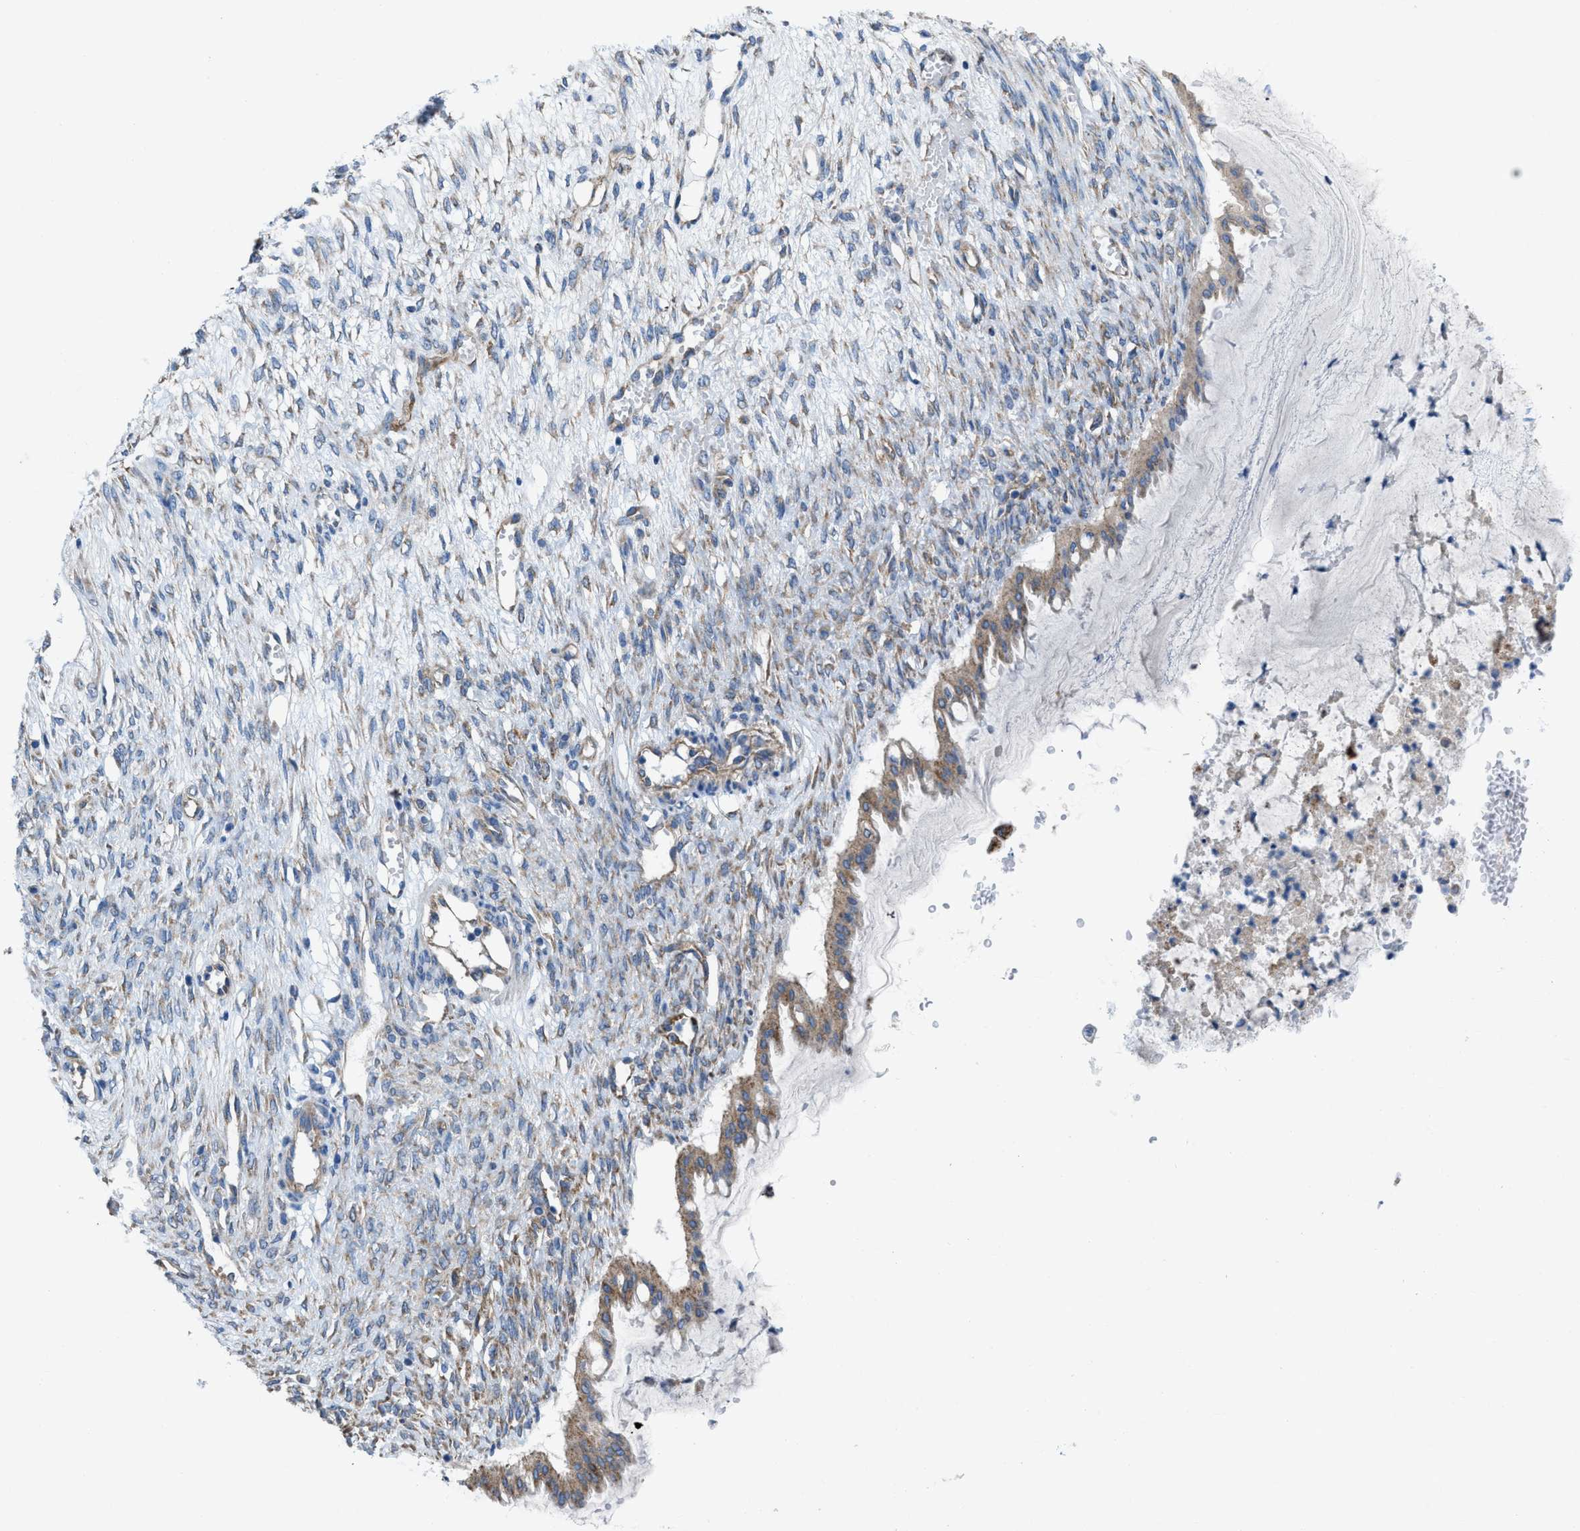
{"staining": {"intensity": "weak", "quantity": ">75%", "location": "cytoplasmic/membranous"}, "tissue": "ovarian cancer", "cell_type": "Tumor cells", "image_type": "cancer", "snomed": [{"axis": "morphology", "description": "Cystadenocarcinoma, mucinous, NOS"}, {"axis": "topography", "description": "Ovary"}], "caption": "There is low levels of weak cytoplasmic/membranous positivity in tumor cells of ovarian cancer, as demonstrated by immunohistochemical staining (brown color).", "gene": "DOLPP1", "patient": {"sex": "female", "age": 73}}